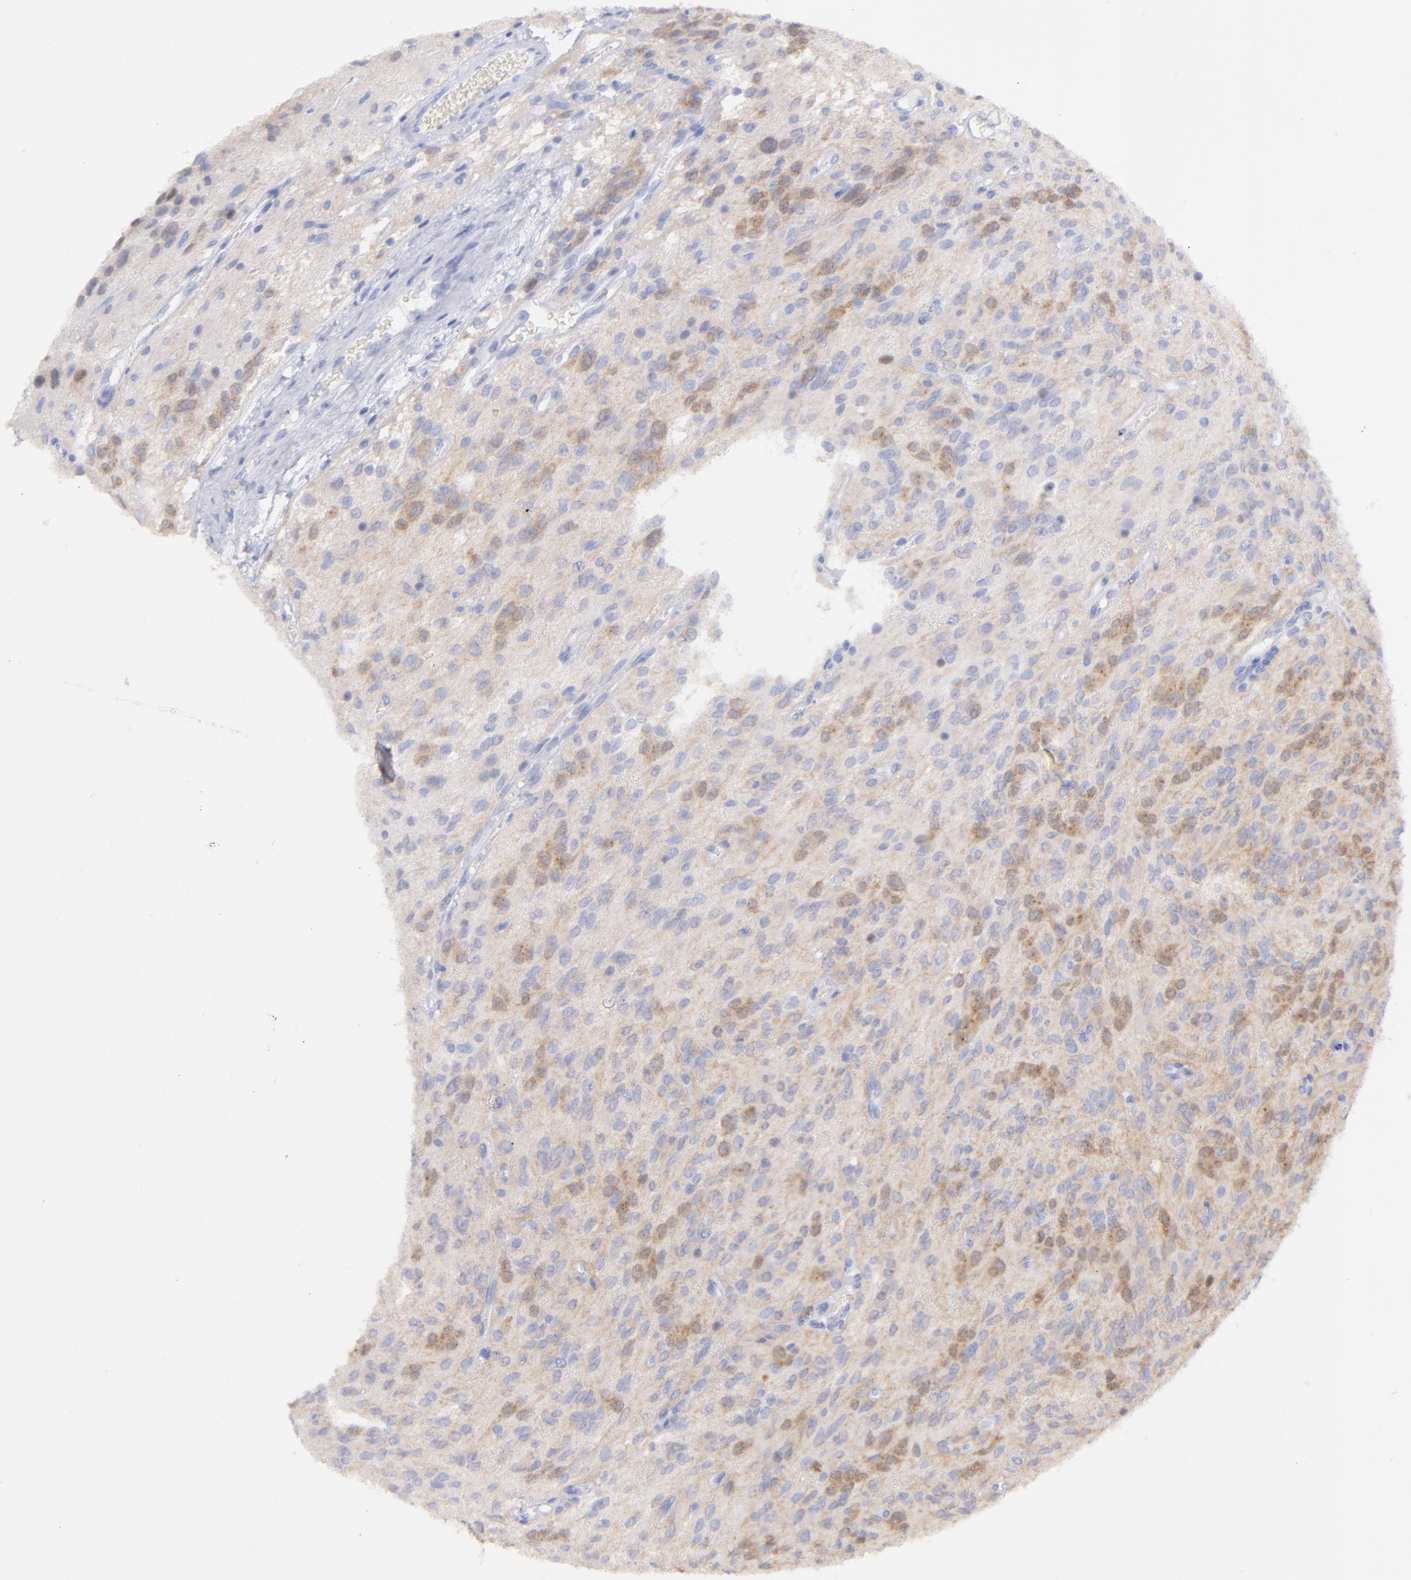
{"staining": {"intensity": "moderate", "quantity": "25%-75%", "location": "cytoplasmic/membranous"}, "tissue": "glioma", "cell_type": "Tumor cells", "image_type": "cancer", "snomed": [{"axis": "morphology", "description": "Glioma, malignant, Low grade"}, {"axis": "topography", "description": "Brain"}], "caption": "A histopathology image of human malignant low-grade glioma stained for a protein shows moderate cytoplasmic/membranous brown staining in tumor cells.", "gene": "CFAP57", "patient": {"sex": "female", "age": 15}}